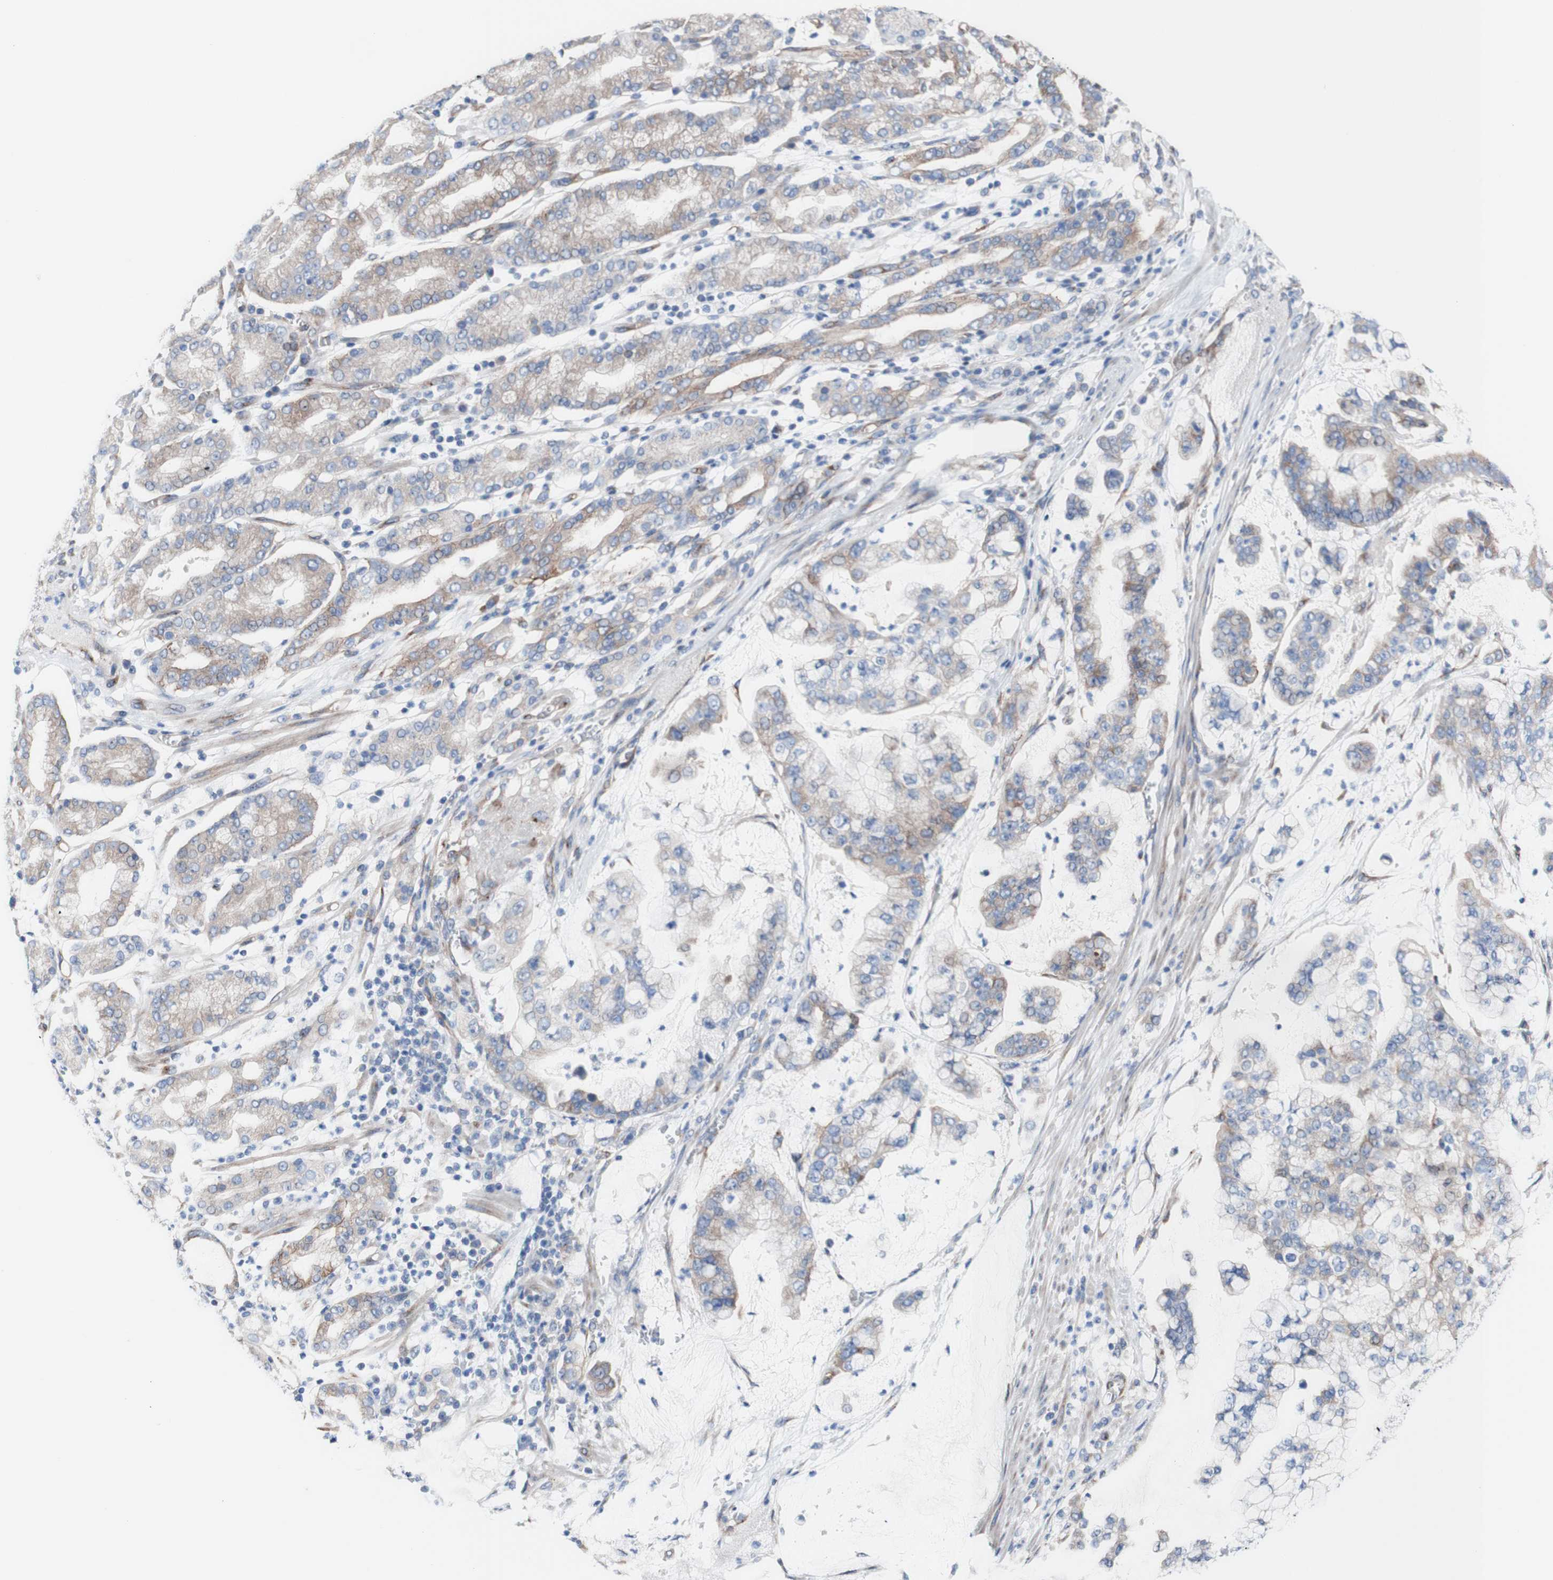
{"staining": {"intensity": "moderate", "quantity": "25%-75%", "location": "cytoplasmic/membranous"}, "tissue": "stomach cancer", "cell_type": "Tumor cells", "image_type": "cancer", "snomed": [{"axis": "morphology", "description": "Normal tissue, NOS"}, {"axis": "morphology", "description": "Adenocarcinoma, NOS"}, {"axis": "topography", "description": "Stomach, upper"}, {"axis": "topography", "description": "Stomach"}], "caption": "Tumor cells display medium levels of moderate cytoplasmic/membranous expression in about 25%-75% of cells in human stomach cancer.", "gene": "LRIG3", "patient": {"sex": "male", "age": 76}}